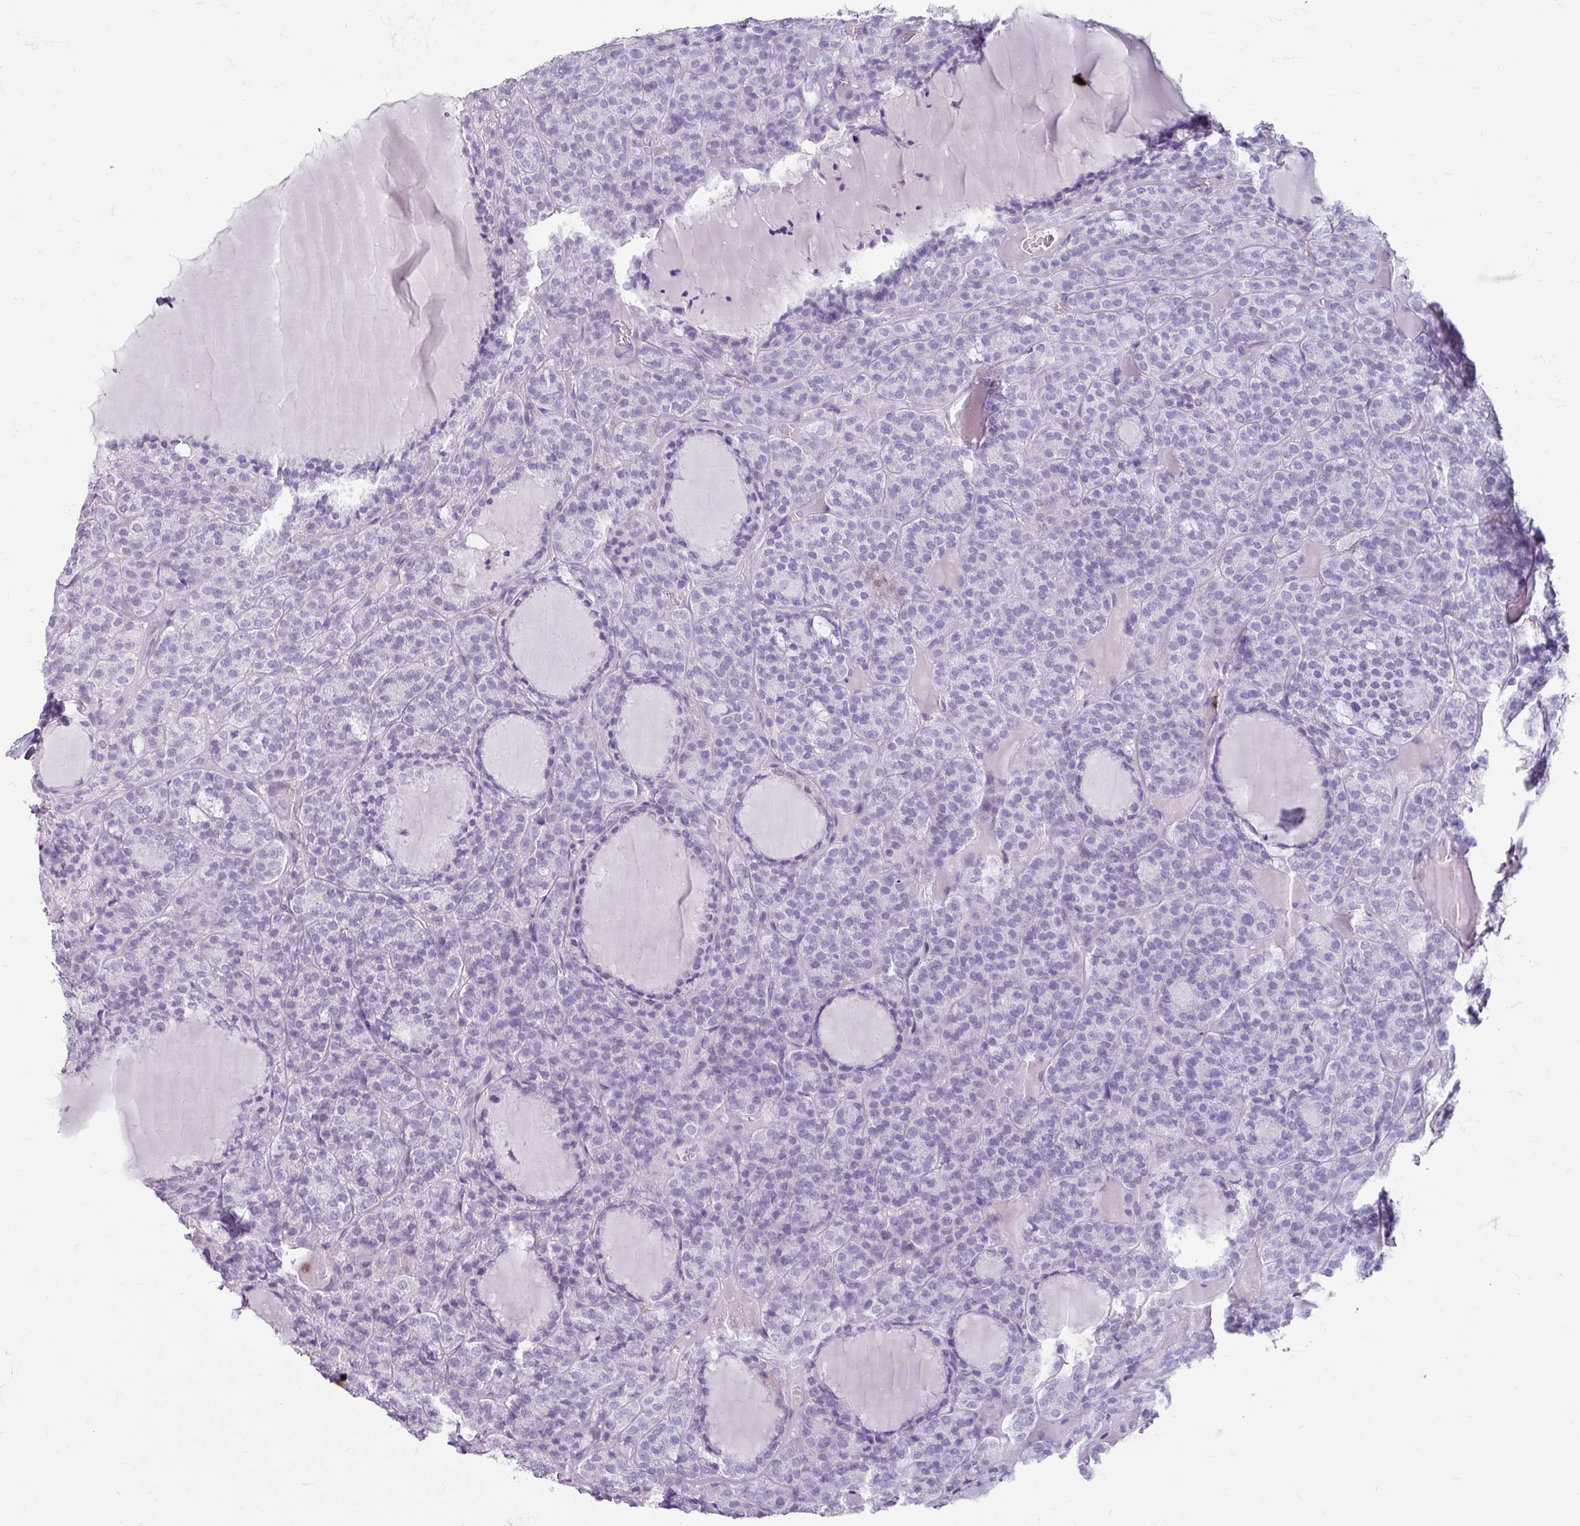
{"staining": {"intensity": "negative", "quantity": "none", "location": "none"}, "tissue": "thyroid cancer", "cell_type": "Tumor cells", "image_type": "cancer", "snomed": [{"axis": "morphology", "description": "Follicular adenoma carcinoma, NOS"}, {"axis": "topography", "description": "Thyroid gland"}], "caption": "Photomicrograph shows no significant protein positivity in tumor cells of thyroid cancer (follicular adenoma carcinoma). (DAB immunohistochemistry visualized using brightfield microscopy, high magnification).", "gene": "ANKRD1", "patient": {"sex": "female", "age": 63}}